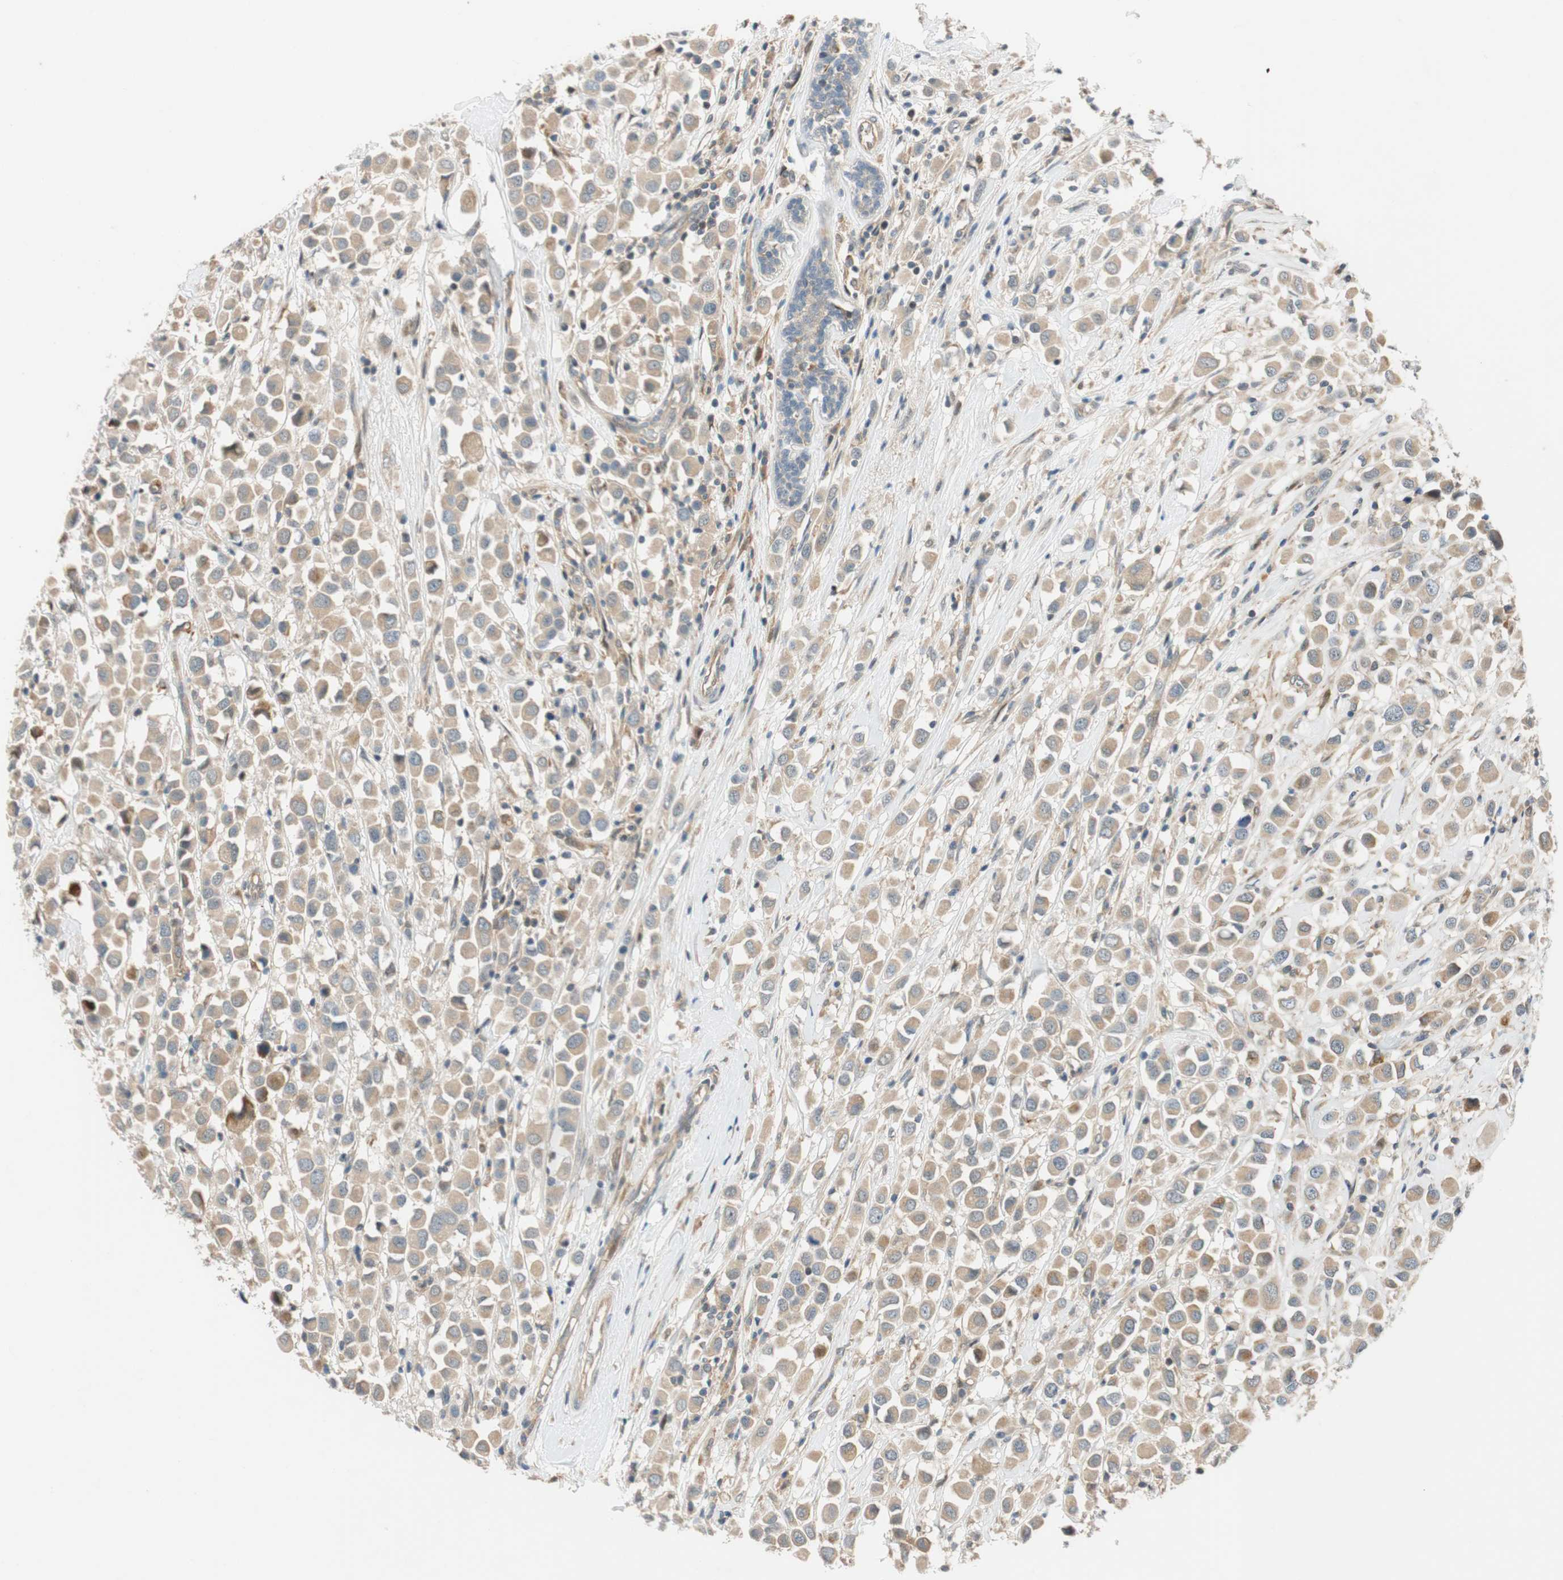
{"staining": {"intensity": "weak", "quantity": ">75%", "location": "cytoplasmic/membranous"}, "tissue": "breast cancer", "cell_type": "Tumor cells", "image_type": "cancer", "snomed": [{"axis": "morphology", "description": "Duct carcinoma"}, {"axis": "topography", "description": "Breast"}], "caption": "The histopathology image displays immunohistochemical staining of infiltrating ductal carcinoma (breast). There is weak cytoplasmic/membranous expression is seen in approximately >75% of tumor cells. Using DAB (brown) and hematoxylin (blue) stains, captured at high magnification using brightfield microscopy.", "gene": "GATD1", "patient": {"sex": "female", "age": 61}}